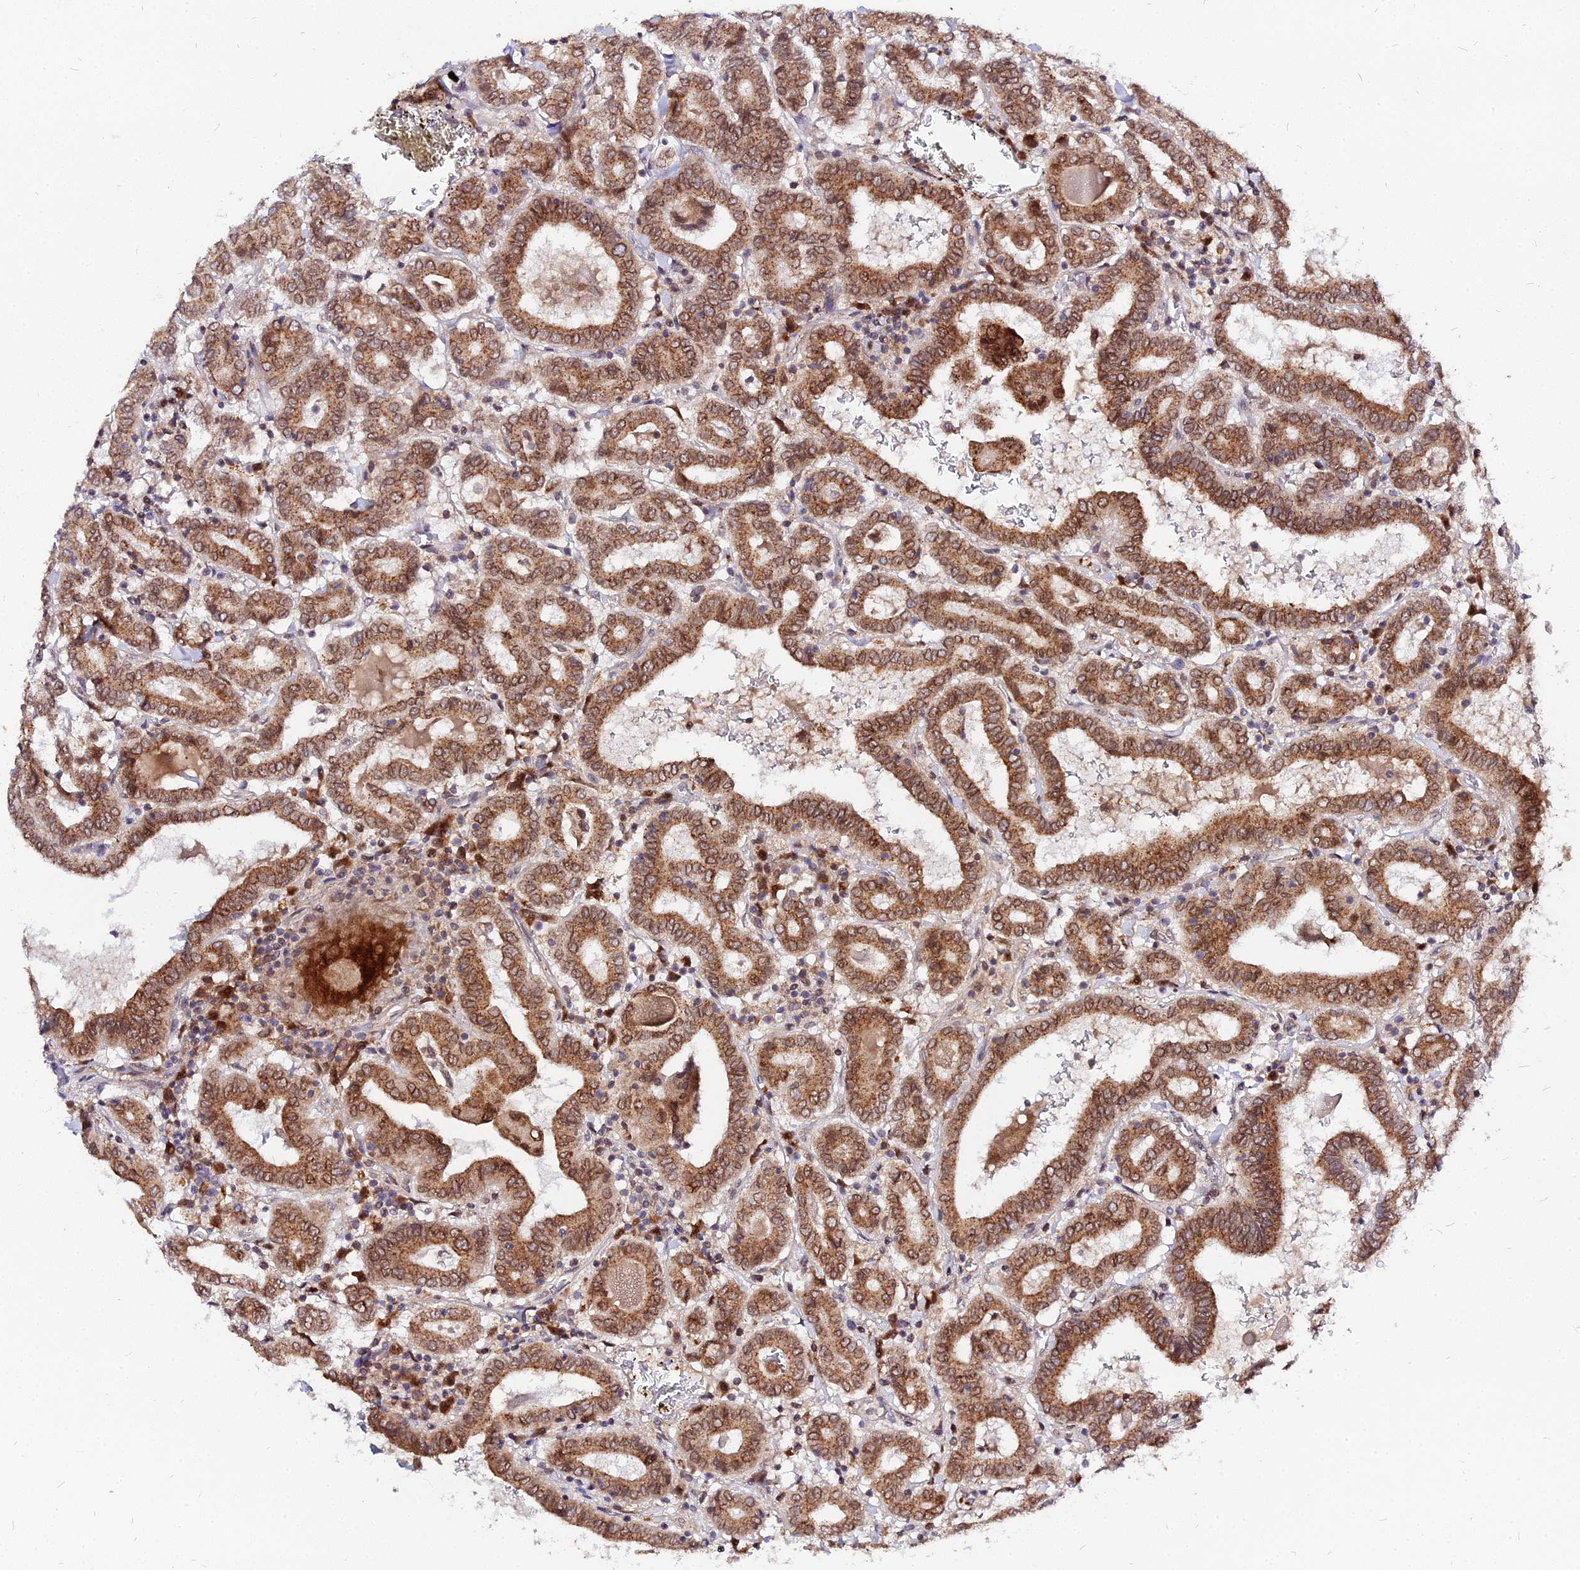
{"staining": {"intensity": "strong", "quantity": ">75%", "location": "cytoplasmic/membranous,nuclear"}, "tissue": "thyroid cancer", "cell_type": "Tumor cells", "image_type": "cancer", "snomed": [{"axis": "morphology", "description": "Papillary adenocarcinoma, NOS"}, {"axis": "topography", "description": "Thyroid gland"}], "caption": "Immunohistochemical staining of human papillary adenocarcinoma (thyroid) demonstrates high levels of strong cytoplasmic/membranous and nuclear protein positivity in approximately >75% of tumor cells. (DAB IHC with brightfield microscopy, high magnification).", "gene": "RNF121", "patient": {"sex": "female", "age": 72}}